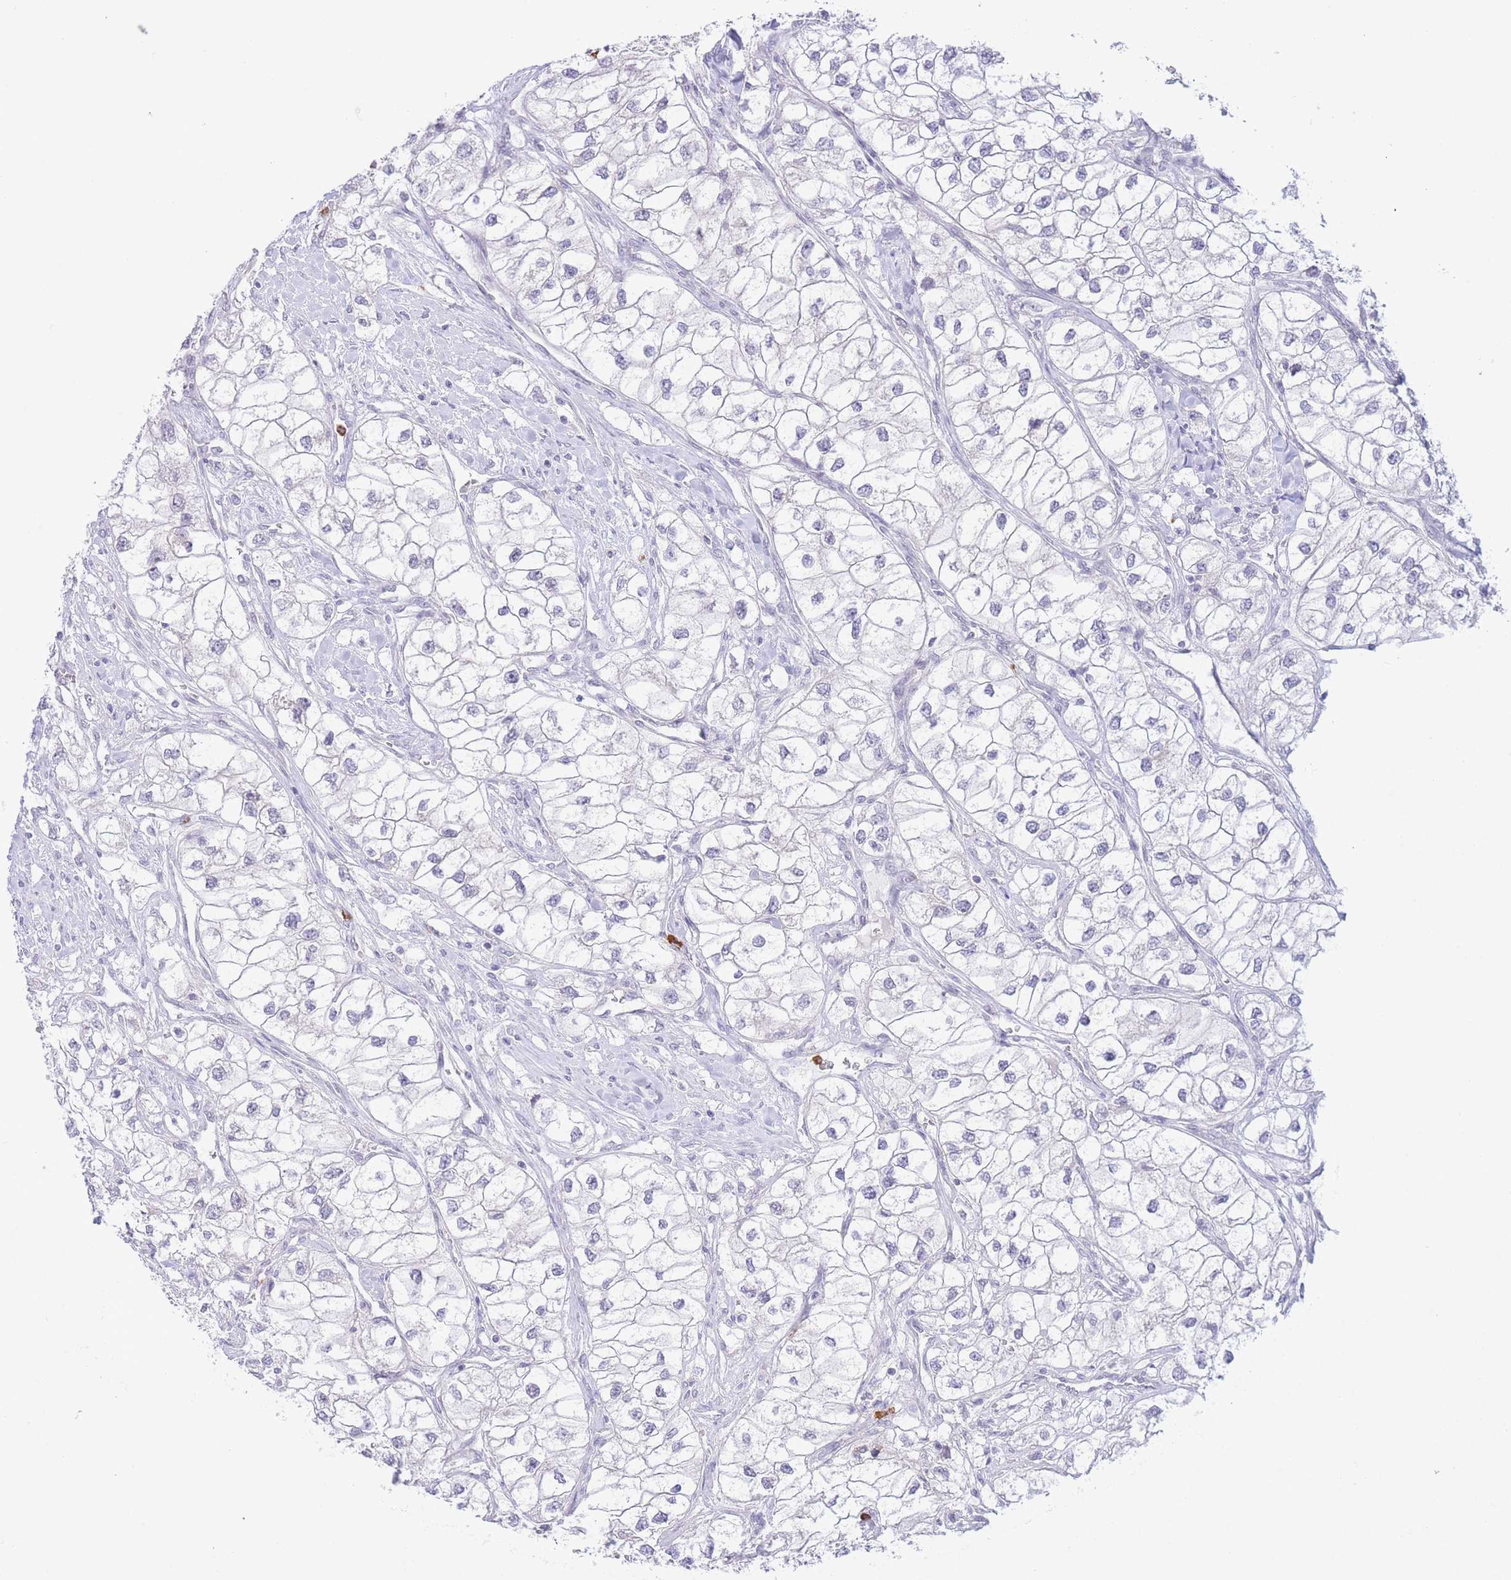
{"staining": {"intensity": "negative", "quantity": "none", "location": "none"}, "tissue": "renal cancer", "cell_type": "Tumor cells", "image_type": "cancer", "snomed": [{"axis": "morphology", "description": "Adenocarcinoma, NOS"}, {"axis": "topography", "description": "Kidney"}], "caption": "The photomicrograph exhibits no significant expression in tumor cells of adenocarcinoma (renal).", "gene": "LCLAT1", "patient": {"sex": "male", "age": 59}}